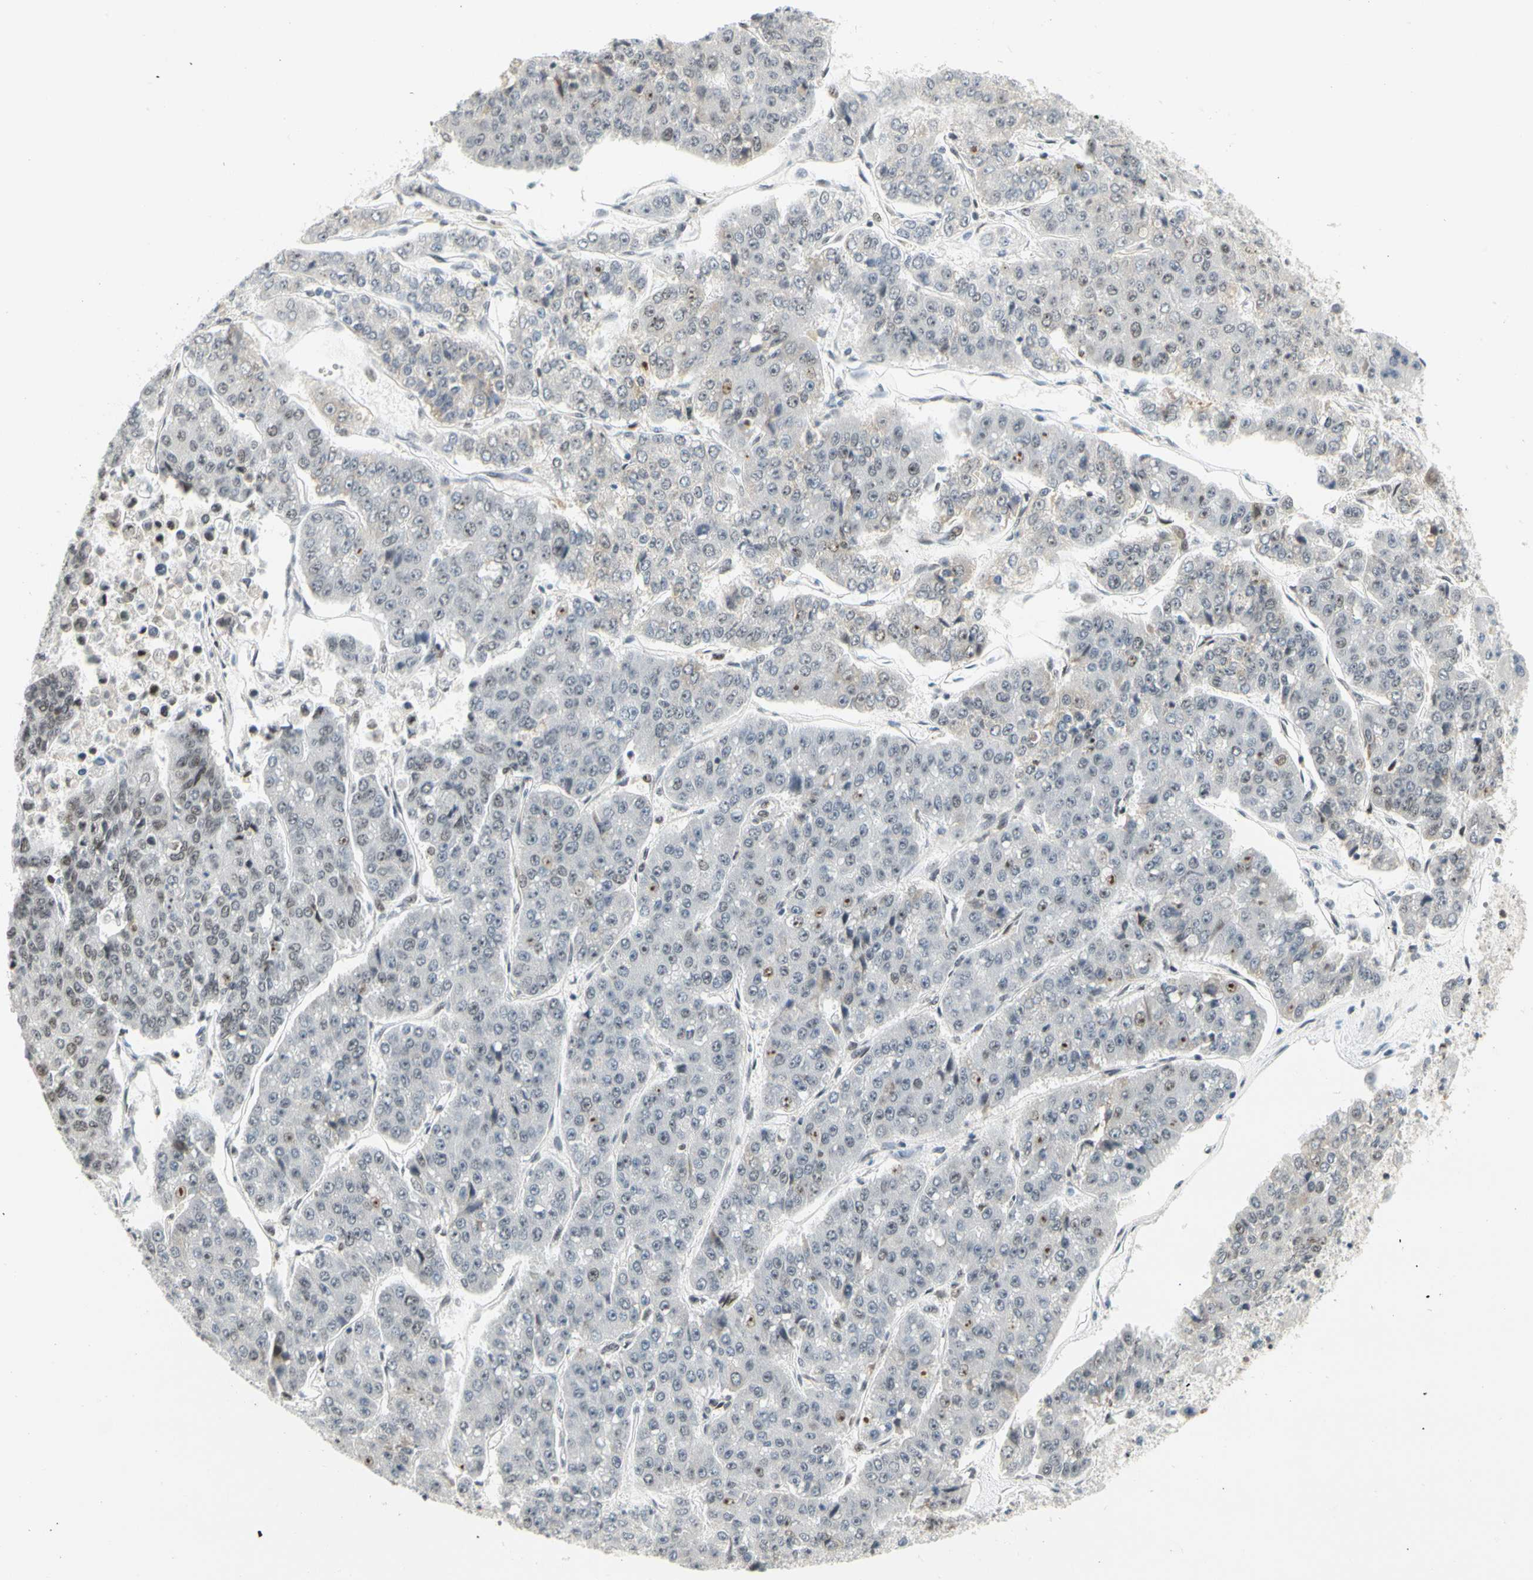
{"staining": {"intensity": "negative", "quantity": "none", "location": "none"}, "tissue": "pancreatic cancer", "cell_type": "Tumor cells", "image_type": "cancer", "snomed": [{"axis": "morphology", "description": "Adenocarcinoma, NOS"}, {"axis": "topography", "description": "Pancreas"}], "caption": "Adenocarcinoma (pancreatic) was stained to show a protein in brown. There is no significant staining in tumor cells.", "gene": "ZSCAN16", "patient": {"sex": "male", "age": 50}}